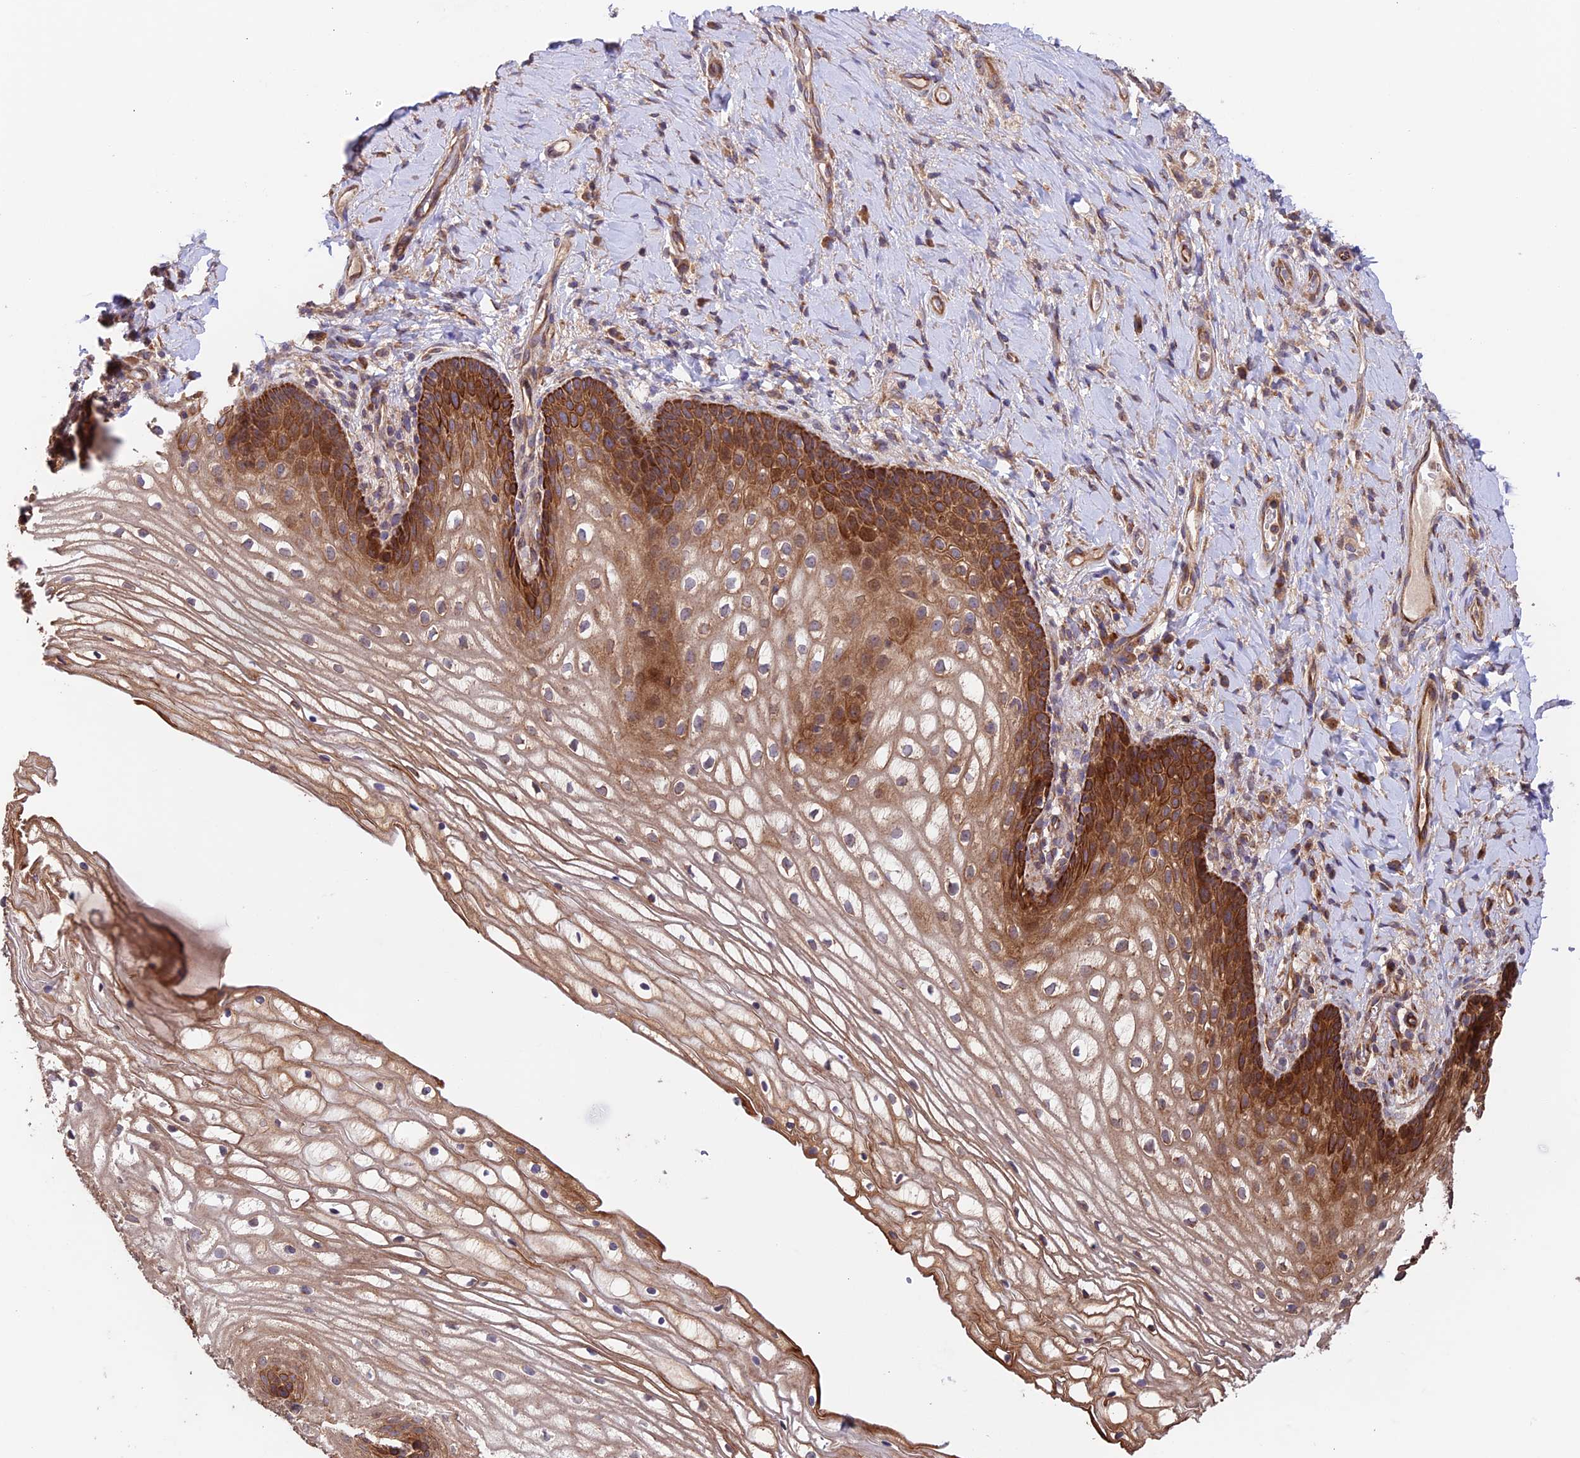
{"staining": {"intensity": "strong", "quantity": "25%-75%", "location": "cytoplasmic/membranous"}, "tissue": "vagina", "cell_type": "Squamous epithelial cells", "image_type": "normal", "snomed": [{"axis": "morphology", "description": "Normal tissue, NOS"}, {"axis": "topography", "description": "Vagina"}], "caption": "Brown immunohistochemical staining in unremarkable vagina exhibits strong cytoplasmic/membranous expression in approximately 25%-75% of squamous epithelial cells.", "gene": "EMC3", "patient": {"sex": "female", "age": 60}}